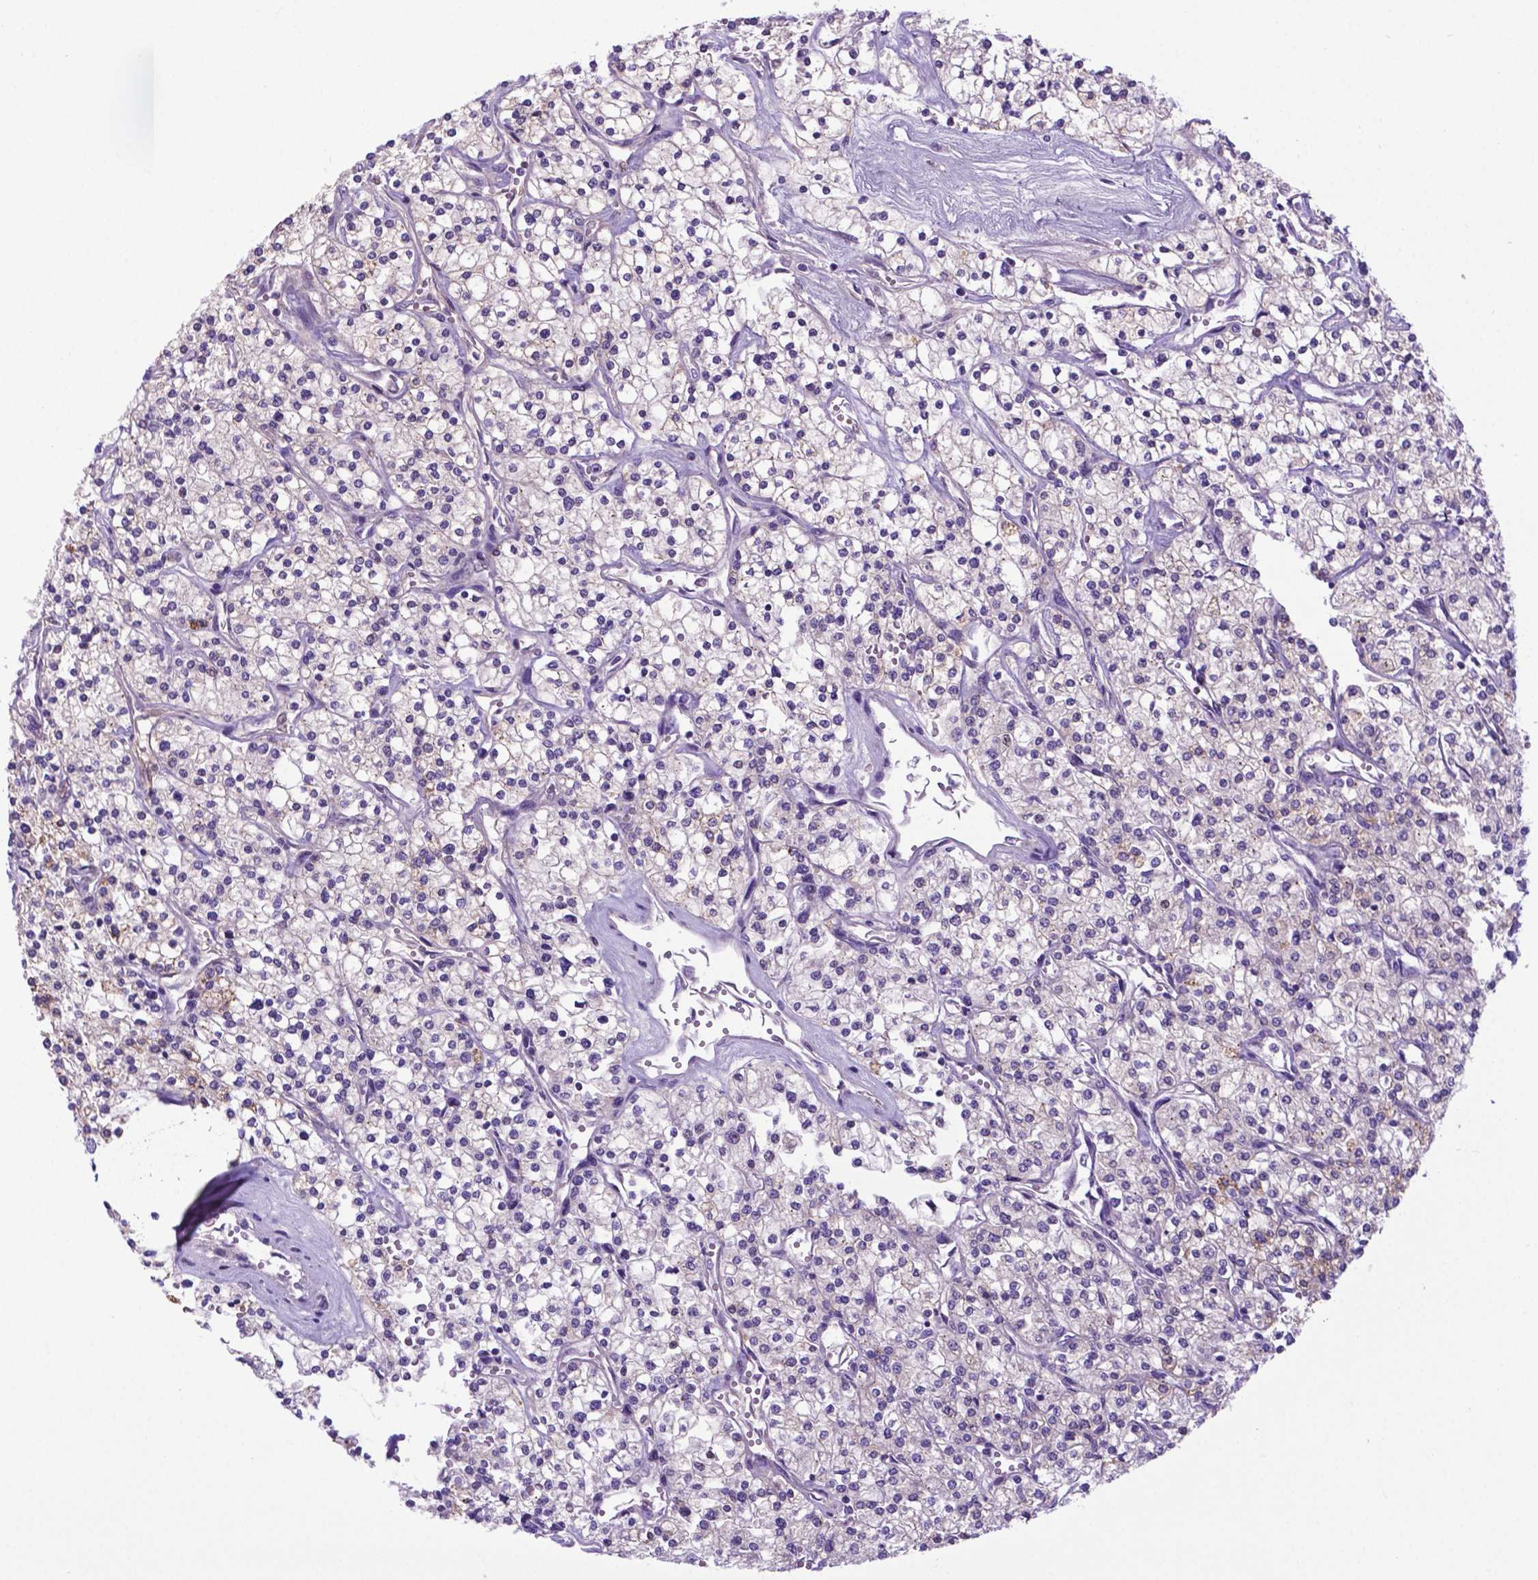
{"staining": {"intensity": "negative", "quantity": "none", "location": "none"}, "tissue": "renal cancer", "cell_type": "Tumor cells", "image_type": "cancer", "snomed": [{"axis": "morphology", "description": "Adenocarcinoma, NOS"}, {"axis": "topography", "description": "Kidney"}], "caption": "IHC of human renal cancer (adenocarcinoma) shows no staining in tumor cells.", "gene": "ADRA2B", "patient": {"sex": "male", "age": 80}}